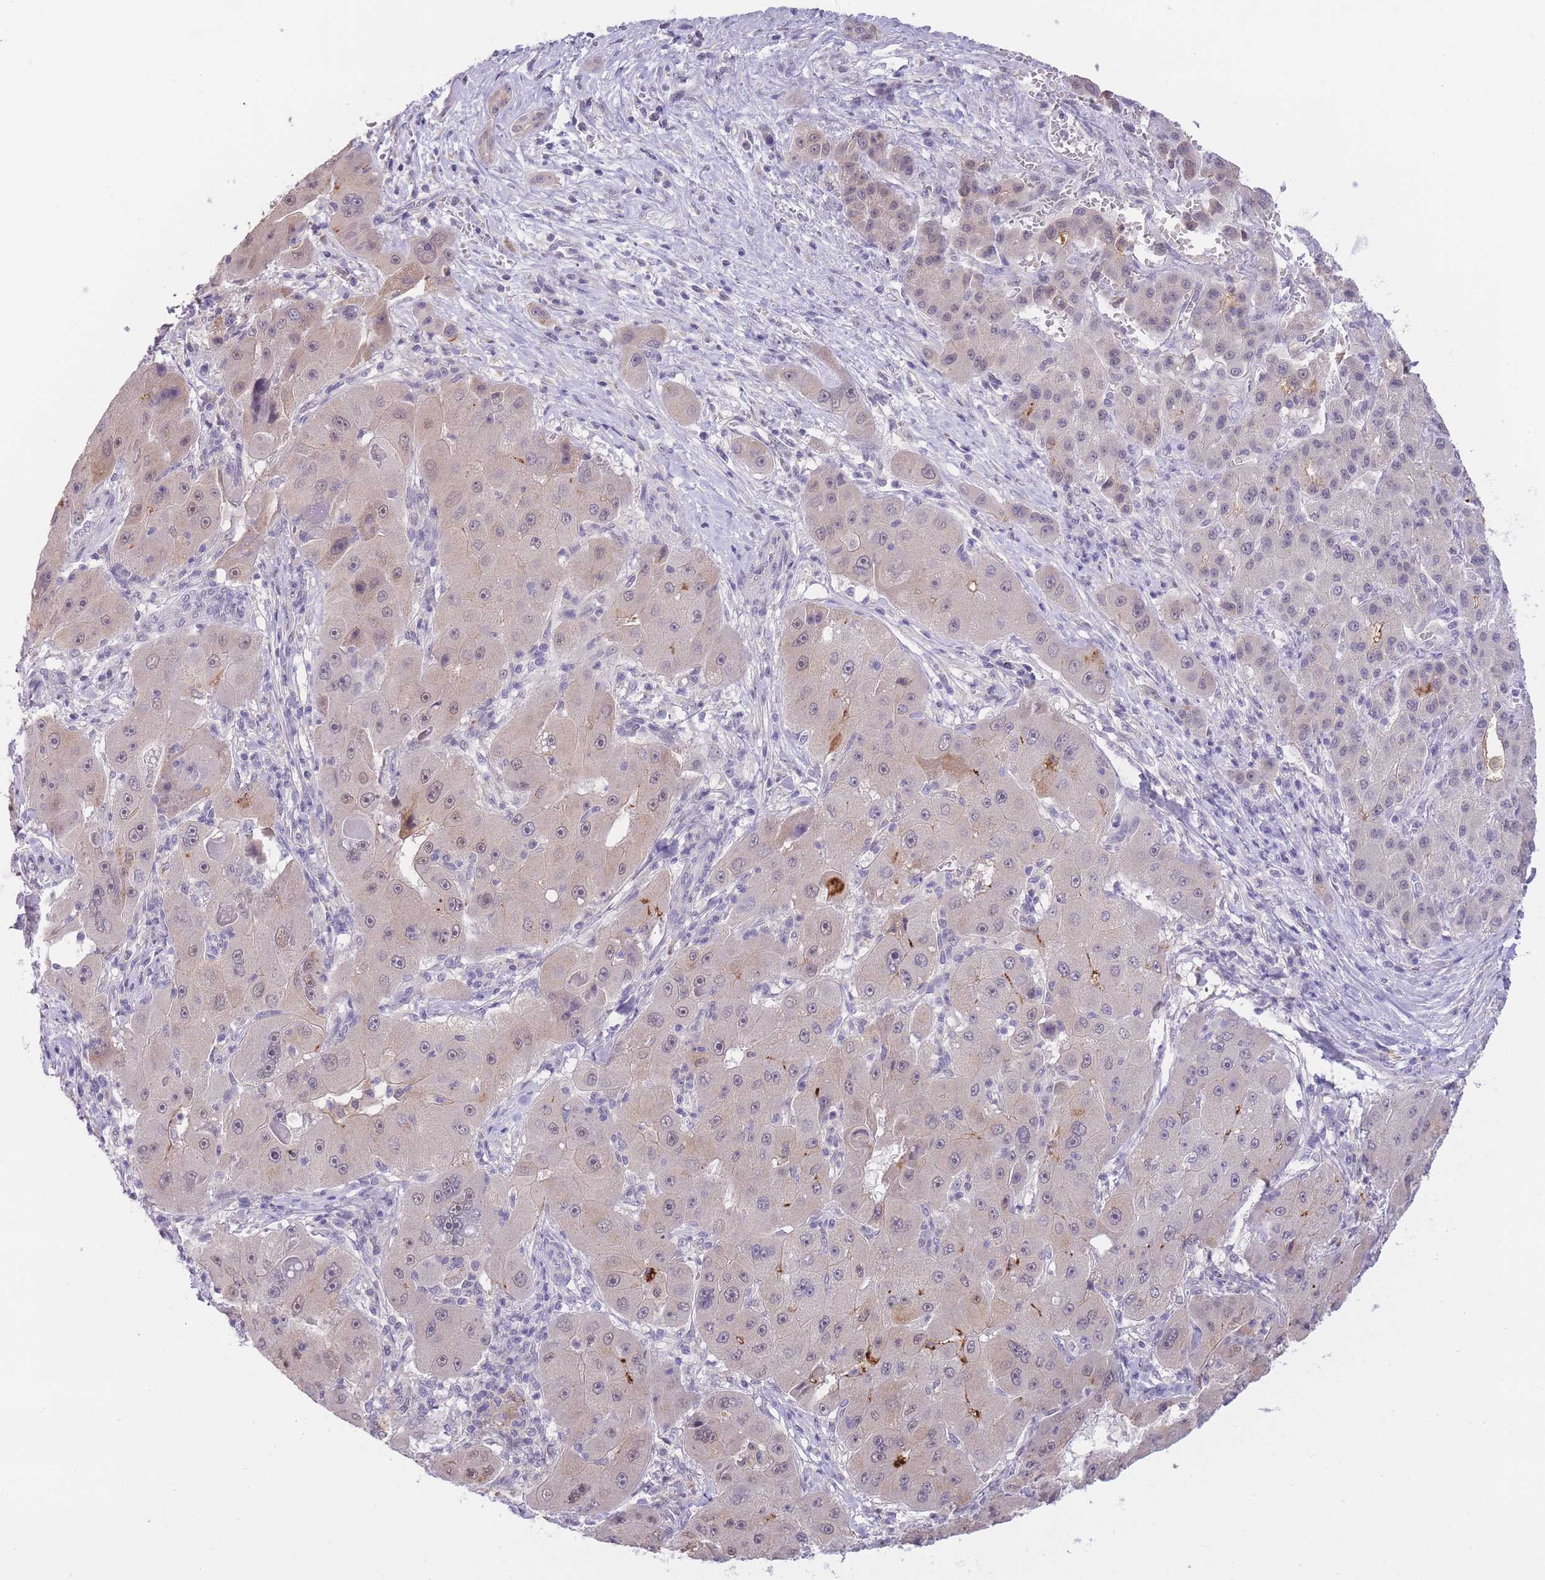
{"staining": {"intensity": "negative", "quantity": "none", "location": "none"}, "tissue": "liver cancer", "cell_type": "Tumor cells", "image_type": "cancer", "snomed": [{"axis": "morphology", "description": "Carcinoma, Hepatocellular, NOS"}, {"axis": "topography", "description": "Liver"}], "caption": "The photomicrograph shows no staining of tumor cells in hepatocellular carcinoma (liver). (DAB (3,3'-diaminobenzidine) IHC visualized using brightfield microscopy, high magnification).", "gene": "GOLGA6L25", "patient": {"sex": "male", "age": 76}}